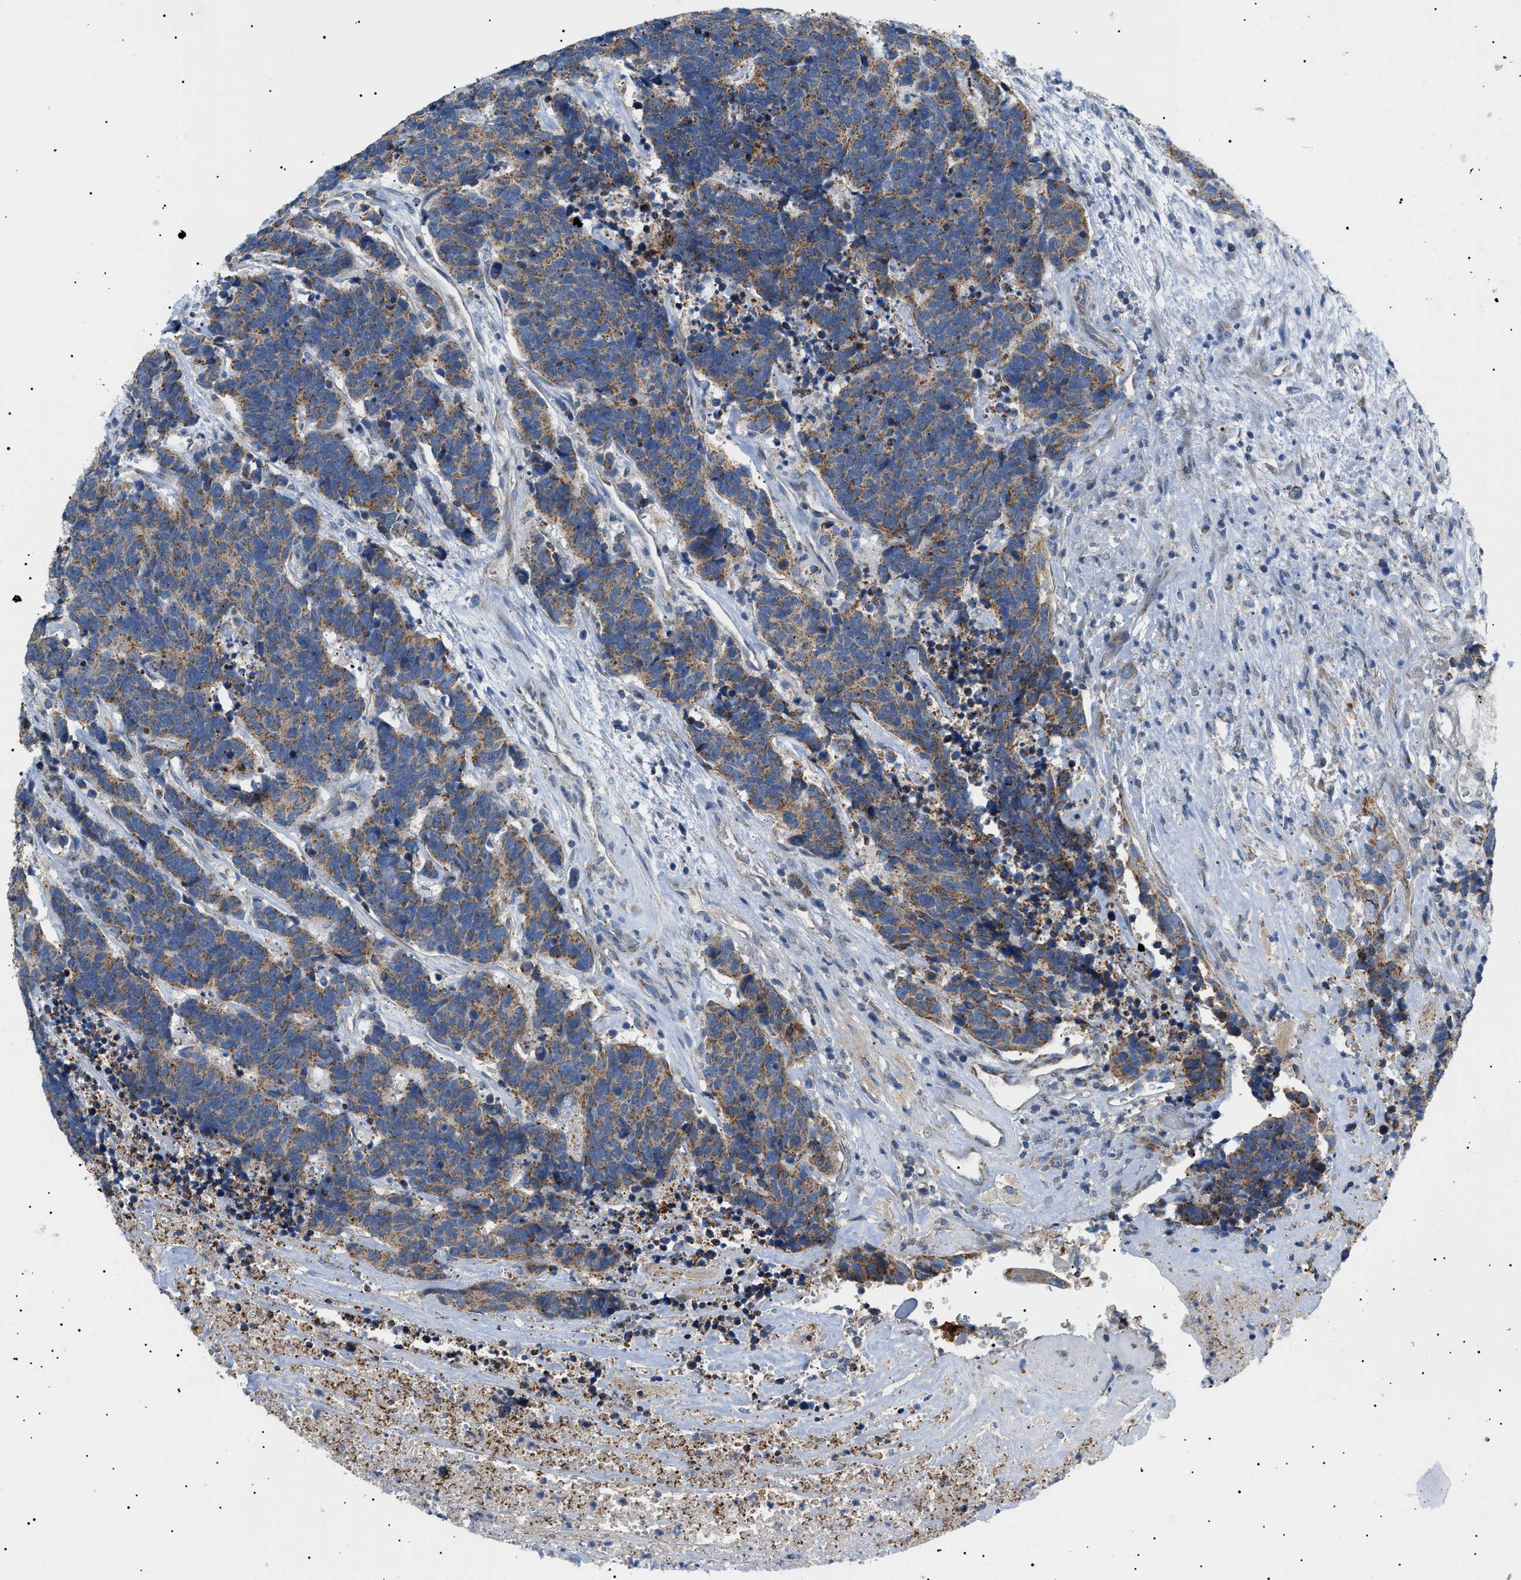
{"staining": {"intensity": "moderate", "quantity": ">75%", "location": "cytoplasmic/membranous"}, "tissue": "carcinoid", "cell_type": "Tumor cells", "image_type": "cancer", "snomed": [{"axis": "morphology", "description": "Carcinoma, NOS"}, {"axis": "morphology", "description": "Carcinoid, malignant, NOS"}, {"axis": "topography", "description": "Urinary bladder"}], "caption": "A high-resolution micrograph shows immunohistochemistry (IHC) staining of malignant carcinoid, which shows moderate cytoplasmic/membranous positivity in about >75% of tumor cells. The protein of interest is stained brown, and the nuclei are stained in blue (DAB (3,3'-diaminobenzidine) IHC with brightfield microscopy, high magnification).", "gene": "TOMM6", "patient": {"sex": "male", "age": 57}}